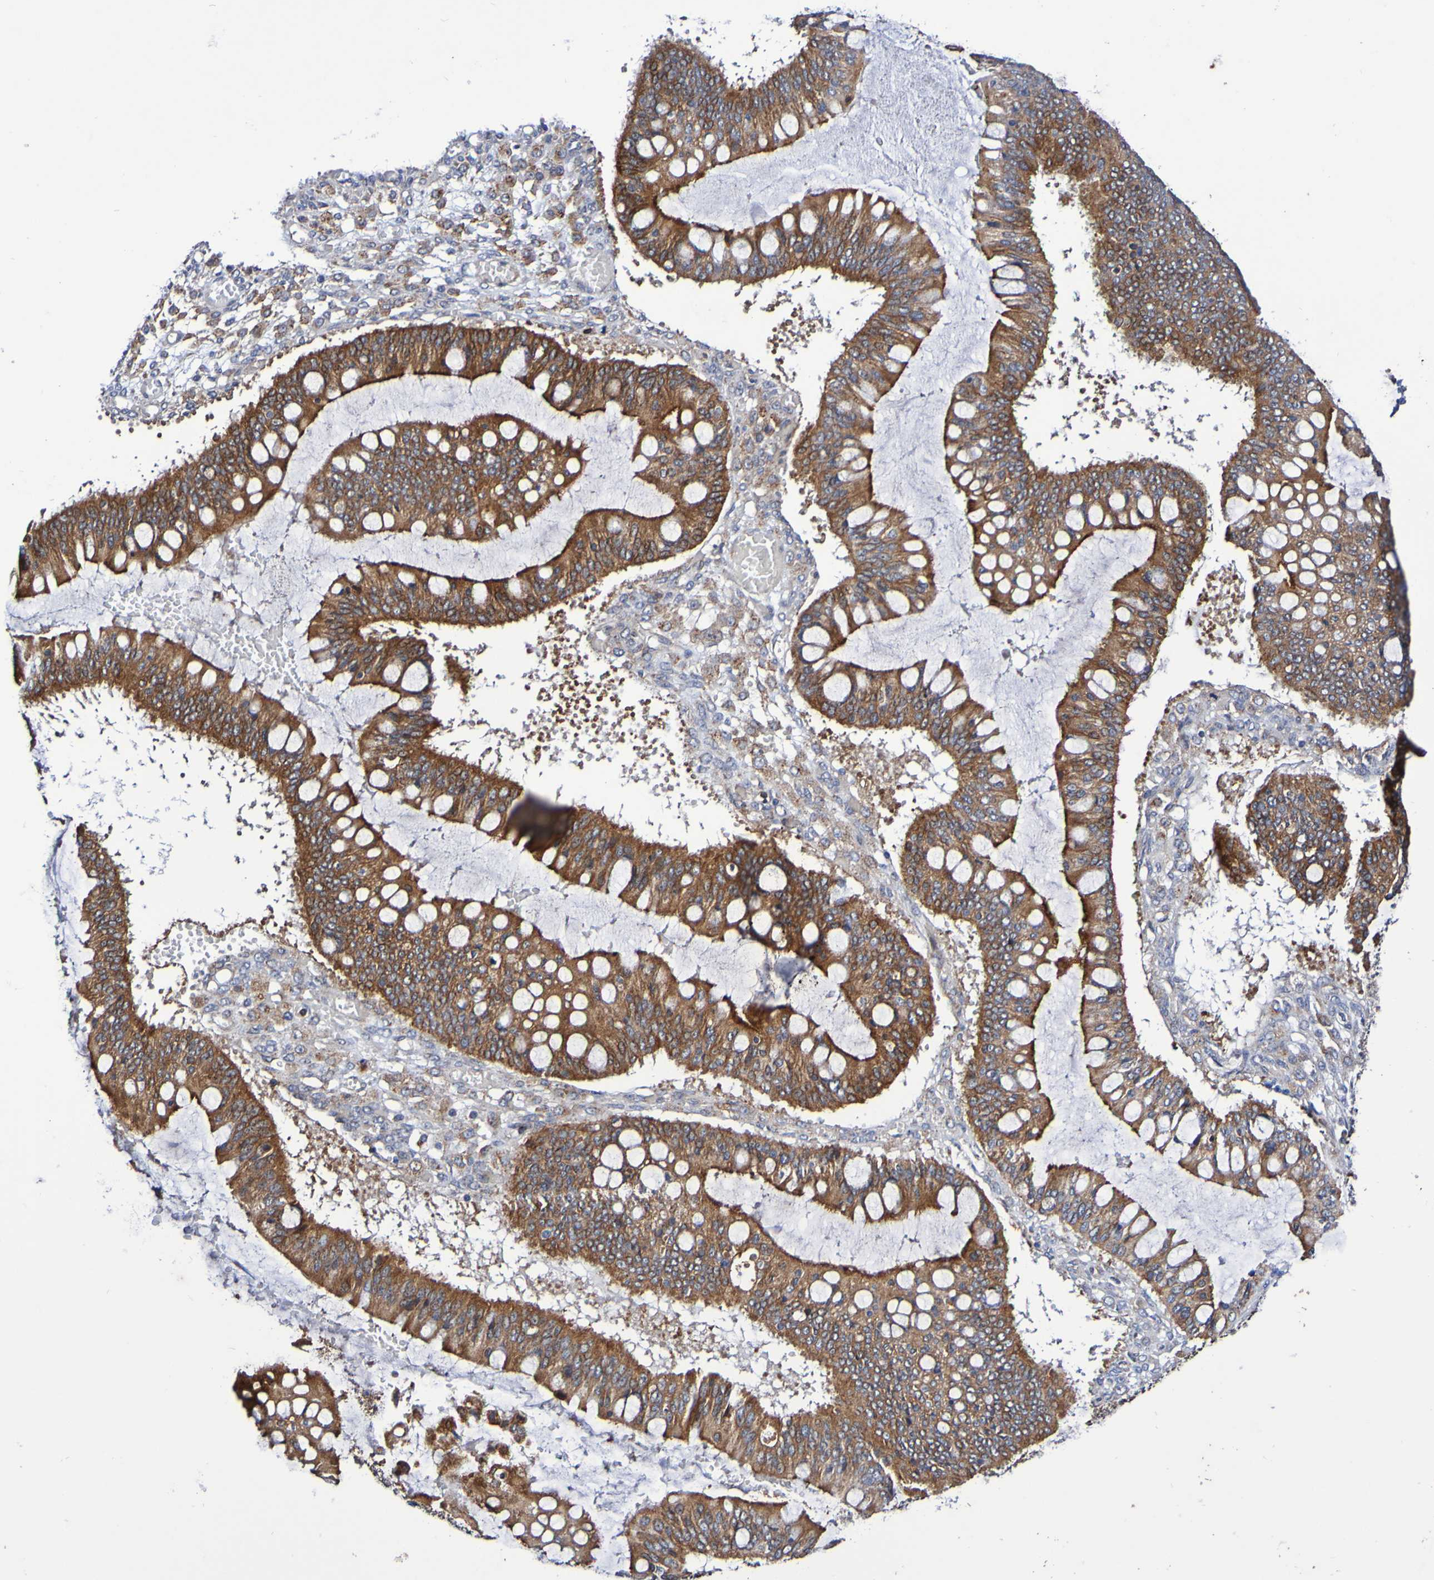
{"staining": {"intensity": "strong", "quantity": ">75%", "location": "cytoplasmic/membranous"}, "tissue": "ovarian cancer", "cell_type": "Tumor cells", "image_type": "cancer", "snomed": [{"axis": "morphology", "description": "Cystadenocarcinoma, mucinous, NOS"}, {"axis": "topography", "description": "Ovary"}], "caption": "IHC of ovarian mucinous cystadenocarcinoma displays high levels of strong cytoplasmic/membranous expression in approximately >75% of tumor cells. Nuclei are stained in blue.", "gene": "GJB1", "patient": {"sex": "female", "age": 73}}